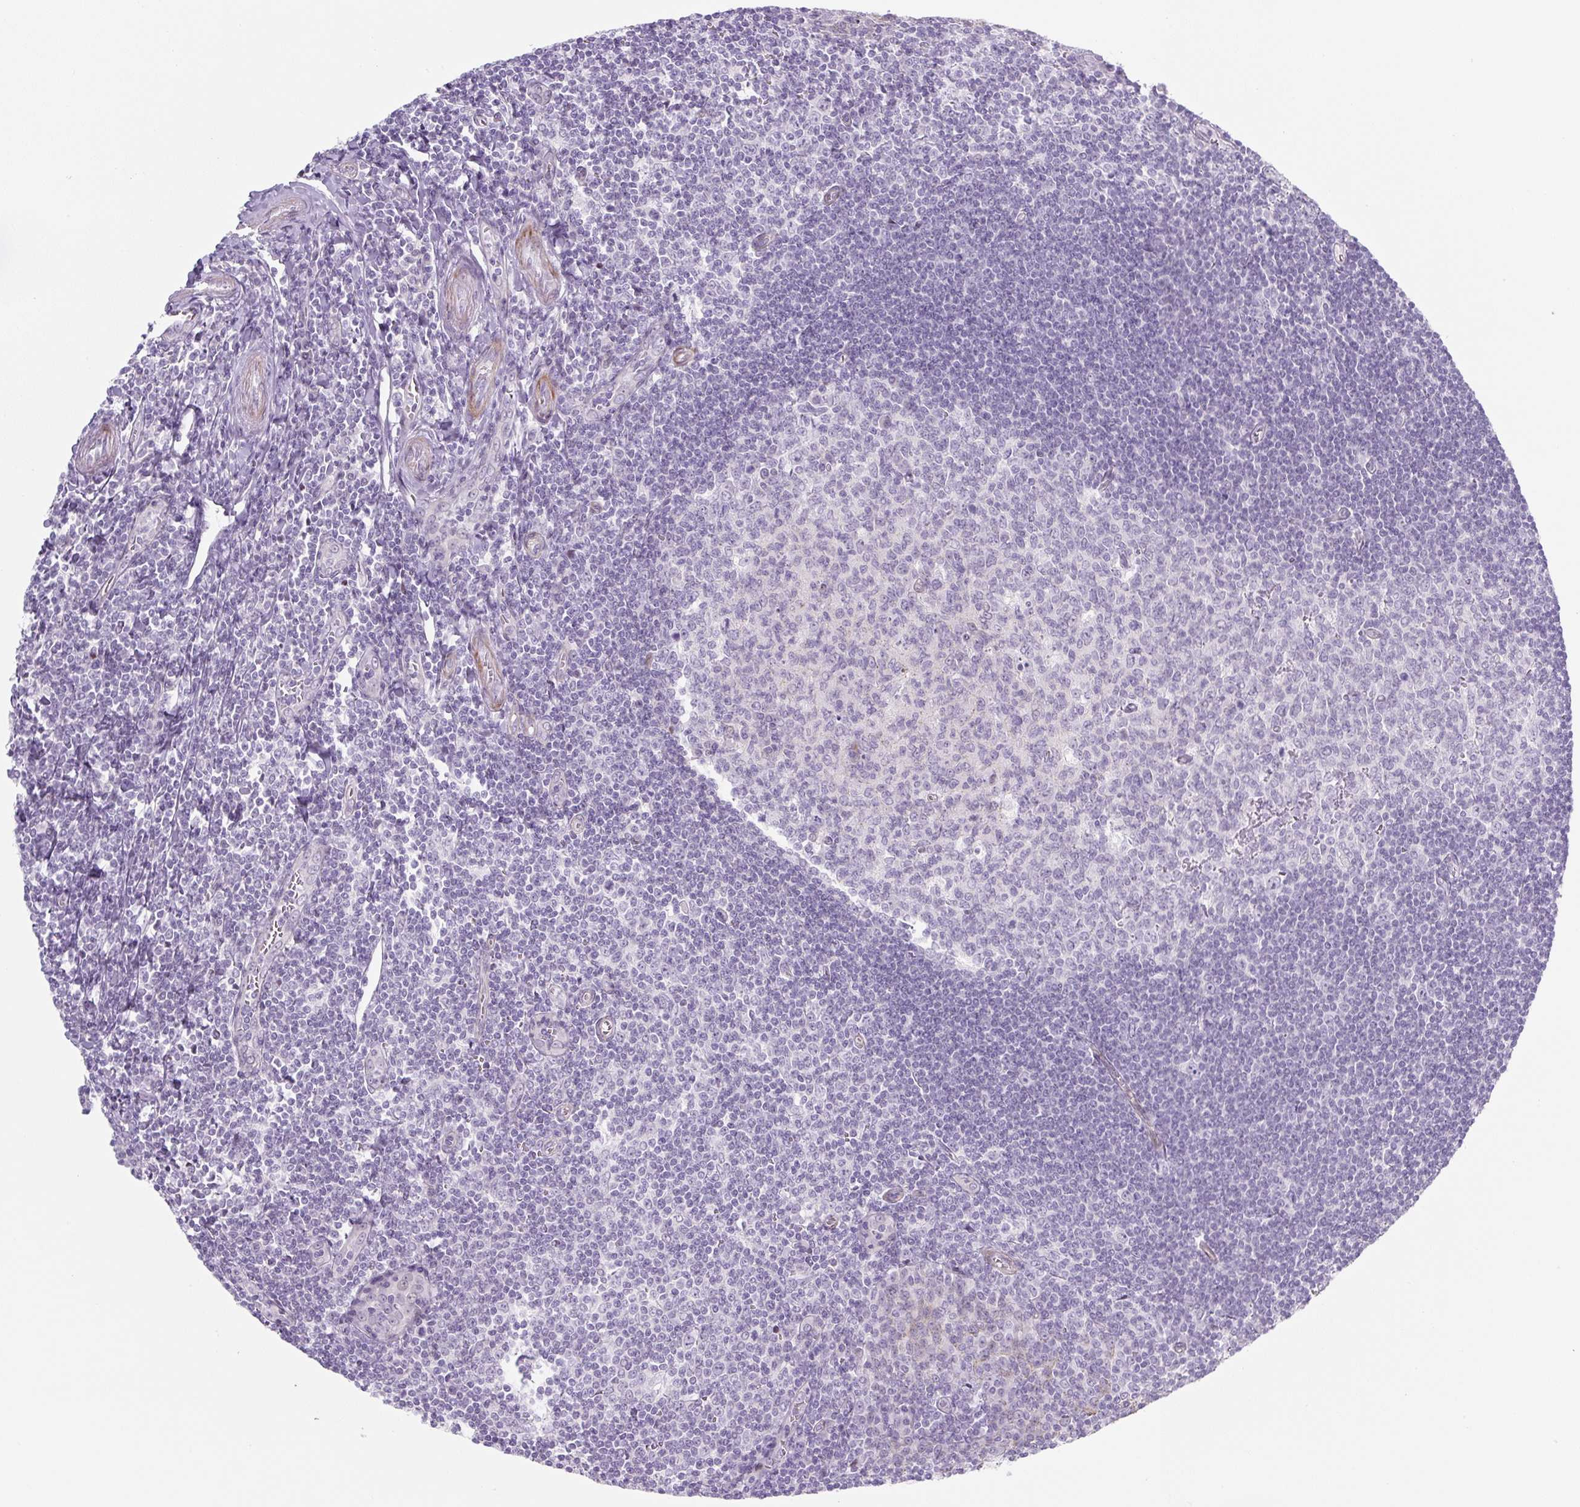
{"staining": {"intensity": "negative", "quantity": "none", "location": "none"}, "tissue": "tonsil", "cell_type": "Germinal center cells", "image_type": "normal", "snomed": [{"axis": "morphology", "description": "Normal tissue, NOS"}, {"axis": "topography", "description": "Tonsil"}], "caption": "Micrograph shows no significant protein staining in germinal center cells of unremarkable tonsil. (Stains: DAB (3,3'-diaminobenzidine) immunohistochemistry (IHC) with hematoxylin counter stain, Microscopy: brightfield microscopy at high magnification).", "gene": "PRM1", "patient": {"sex": "male", "age": 27}}